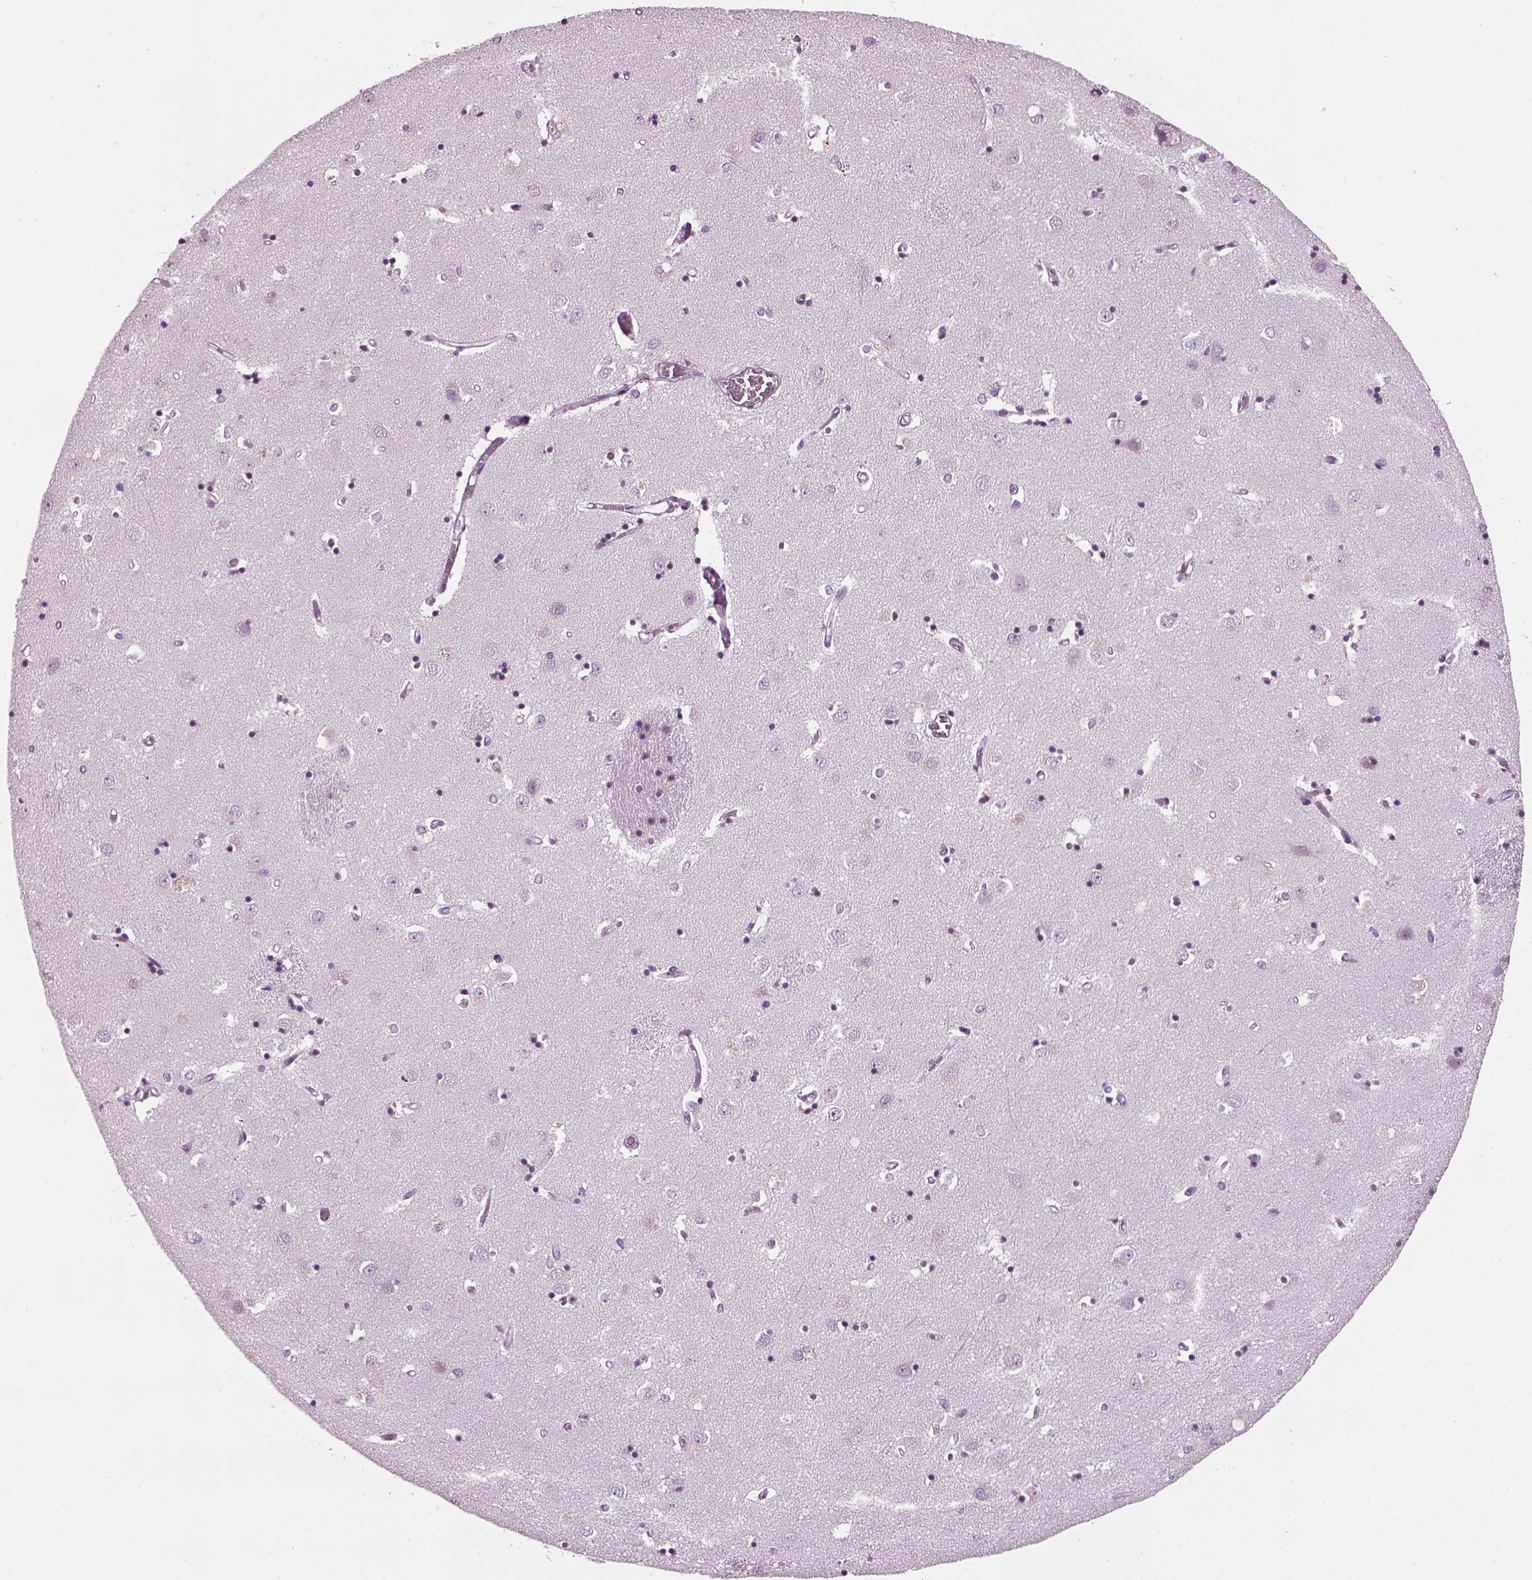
{"staining": {"intensity": "negative", "quantity": "none", "location": "none"}, "tissue": "caudate", "cell_type": "Glial cells", "image_type": "normal", "snomed": [{"axis": "morphology", "description": "Normal tissue, NOS"}, {"axis": "topography", "description": "Lateral ventricle wall"}], "caption": "DAB (3,3'-diaminobenzidine) immunohistochemical staining of normal human caudate exhibits no significant staining in glial cells.", "gene": "PRR9", "patient": {"sex": "male", "age": 54}}